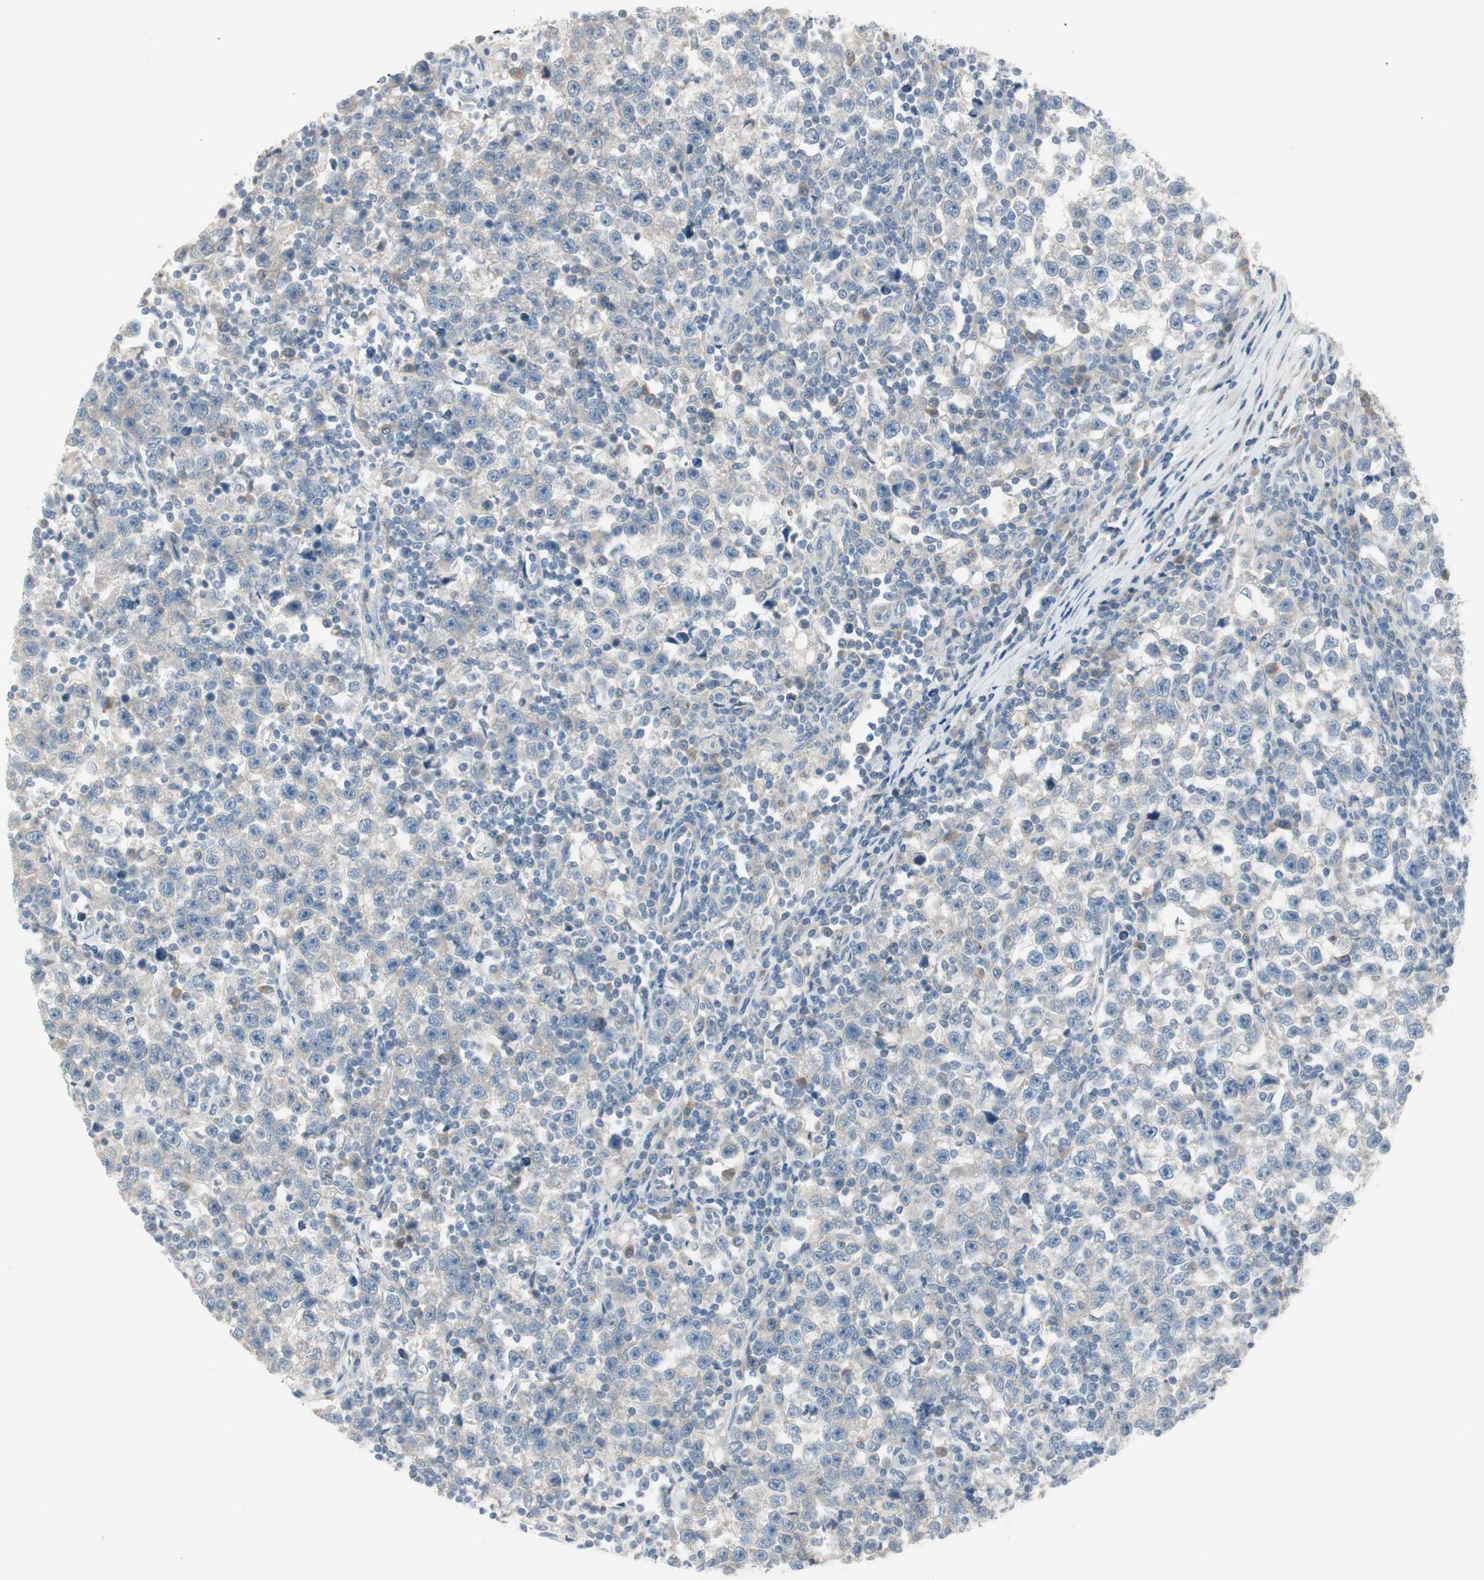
{"staining": {"intensity": "weak", "quantity": "<25%", "location": "cytoplasmic/membranous"}, "tissue": "testis cancer", "cell_type": "Tumor cells", "image_type": "cancer", "snomed": [{"axis": "morphology", "description": "Seminoma, NOS"}, {"axis": "topography", "description": "Testis"}], "caption": "This is an IHC micrograph of testis seminoma. There is no staining in tumor cells.", "gene": "MAPRE3", "patient": {"sex": "male", "age": 43}}